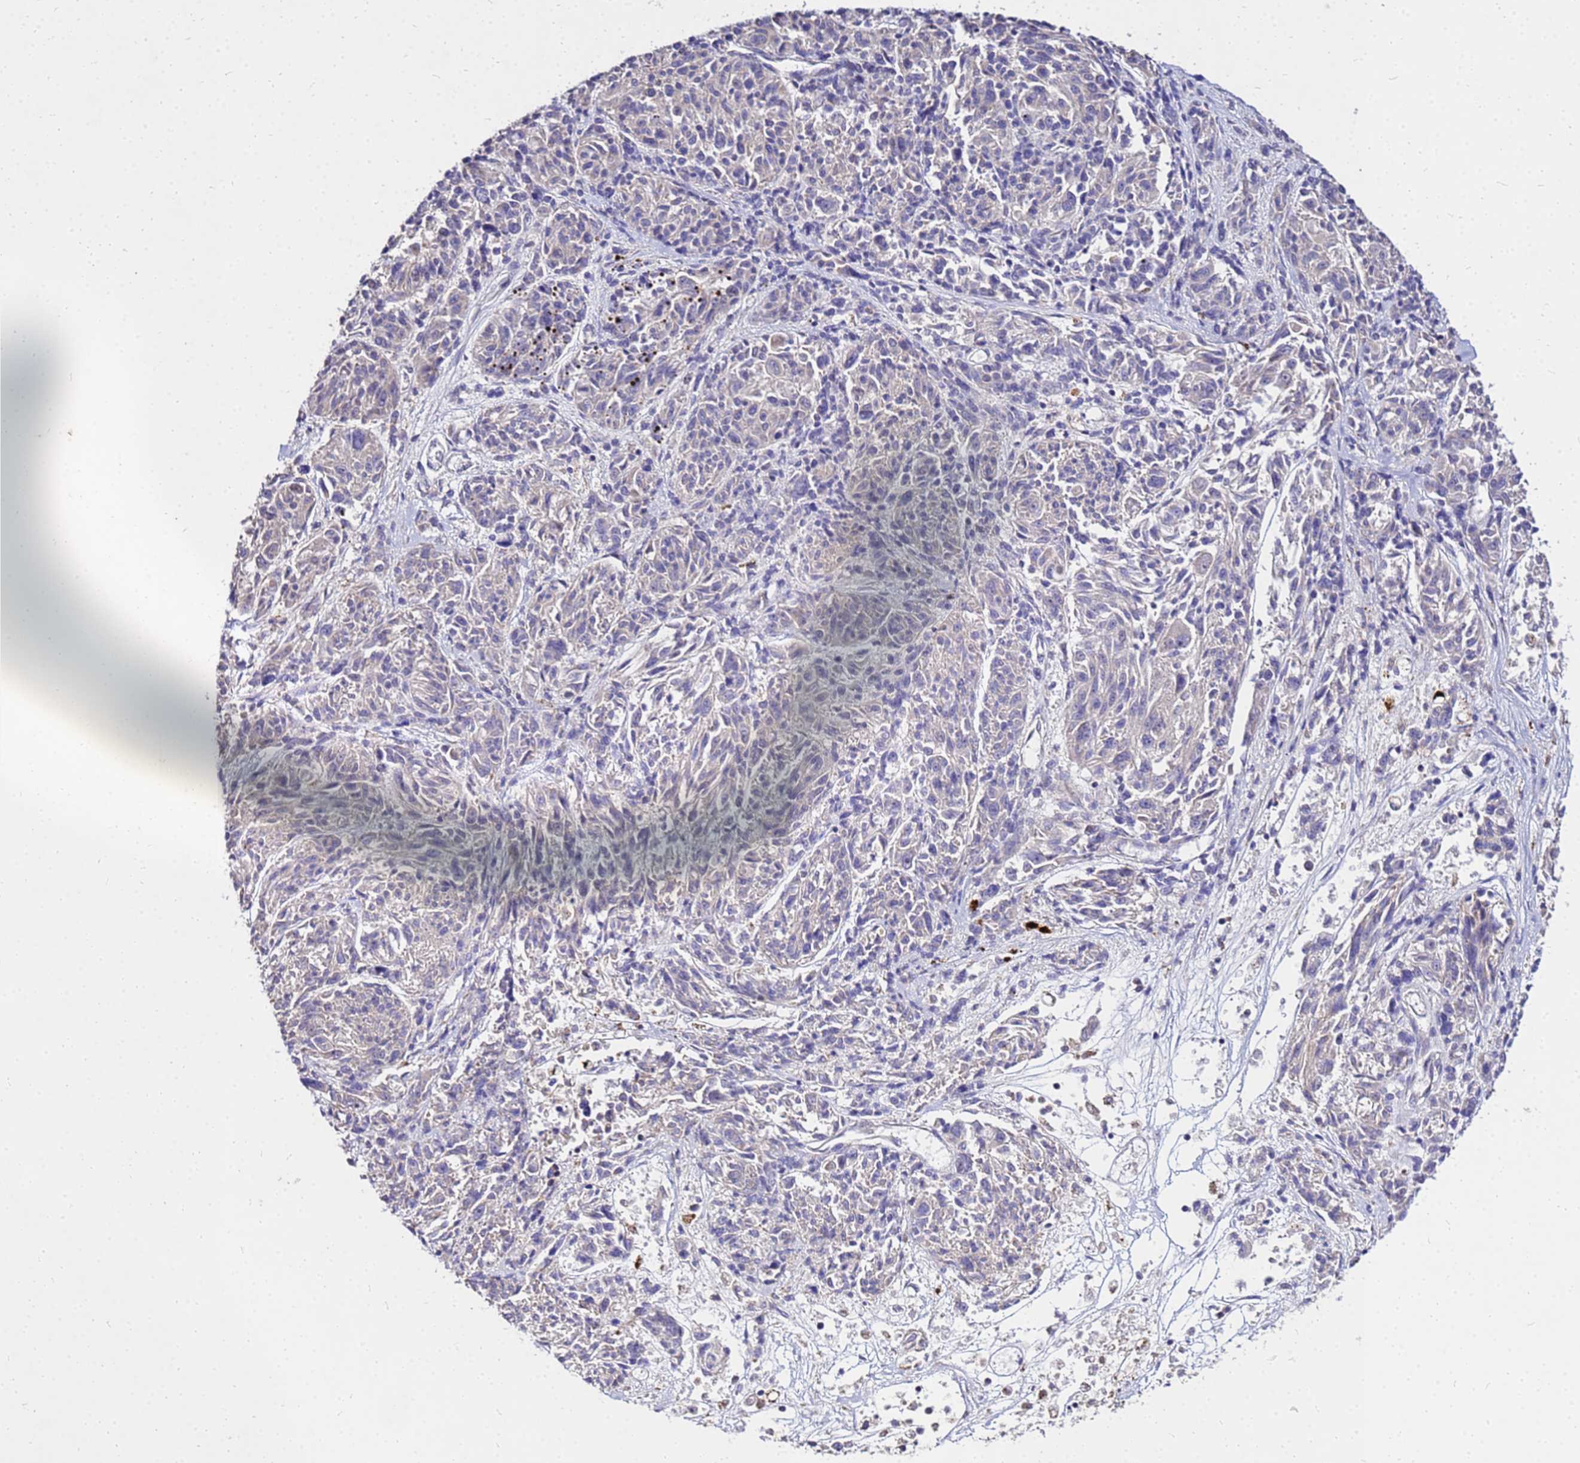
{"staining": {"intensity": "negative", "quantity": "none", "location": "none"}, "tissue": "melanoma", "cell_type": "Tumor cells", "image_type": "cancer", "snomed": [{"axis": "morphology", "description": "Malignant melanoma, NOS"}, {"axis": "topography", "description": "Skin"}], "caption": "There is no significant staining in tumor cells of melanoma.", "gene": "COX14", "patient": {"sex": "male", "age": 53}}